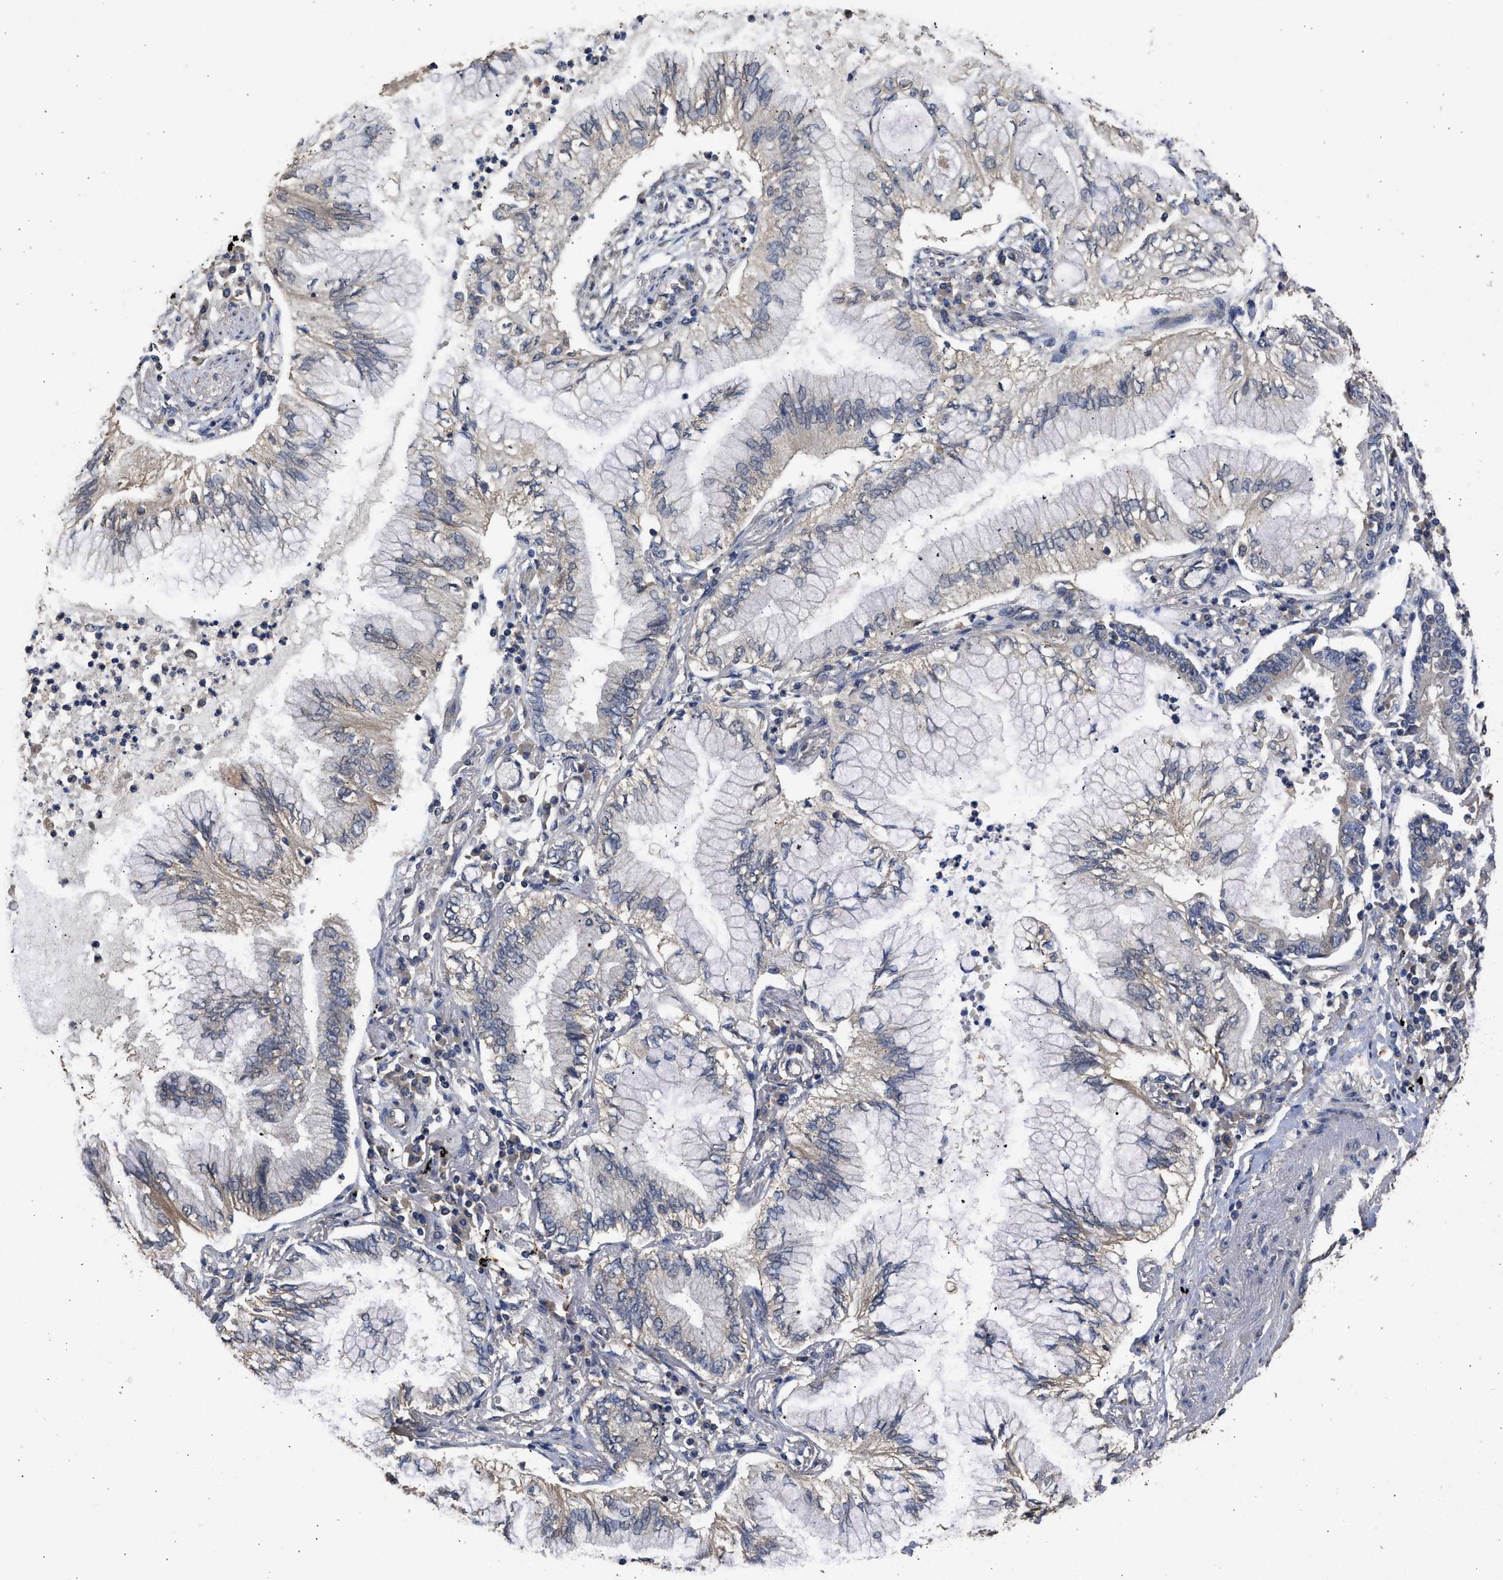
{"staining": {"intensity": "weak", "quantity": "25%-75%", "location": "cytoplasmic/membranous"}, "tissue": "lung cancer", "cell_type": "Tumor cells", "image_type": "cancer", "snomed": [{"axis": "morphology", "description": "Normal tissue, NOS"}, {"axis": "morphology", "description": "Adenocarcinoma, NOS"}, {"axis": "topography", "description": "Bronchus"}, {"axis": "topography", "description": "Lung"}], "caption": "Human lung adenocarcinoma stained for a protein (brown) displays weak cytoplasmic/membranous positive staining in approximately 25%-75% of tumor cells.", "gene": "SPINT2", "patient": {"sex": "female", "age": 70}}